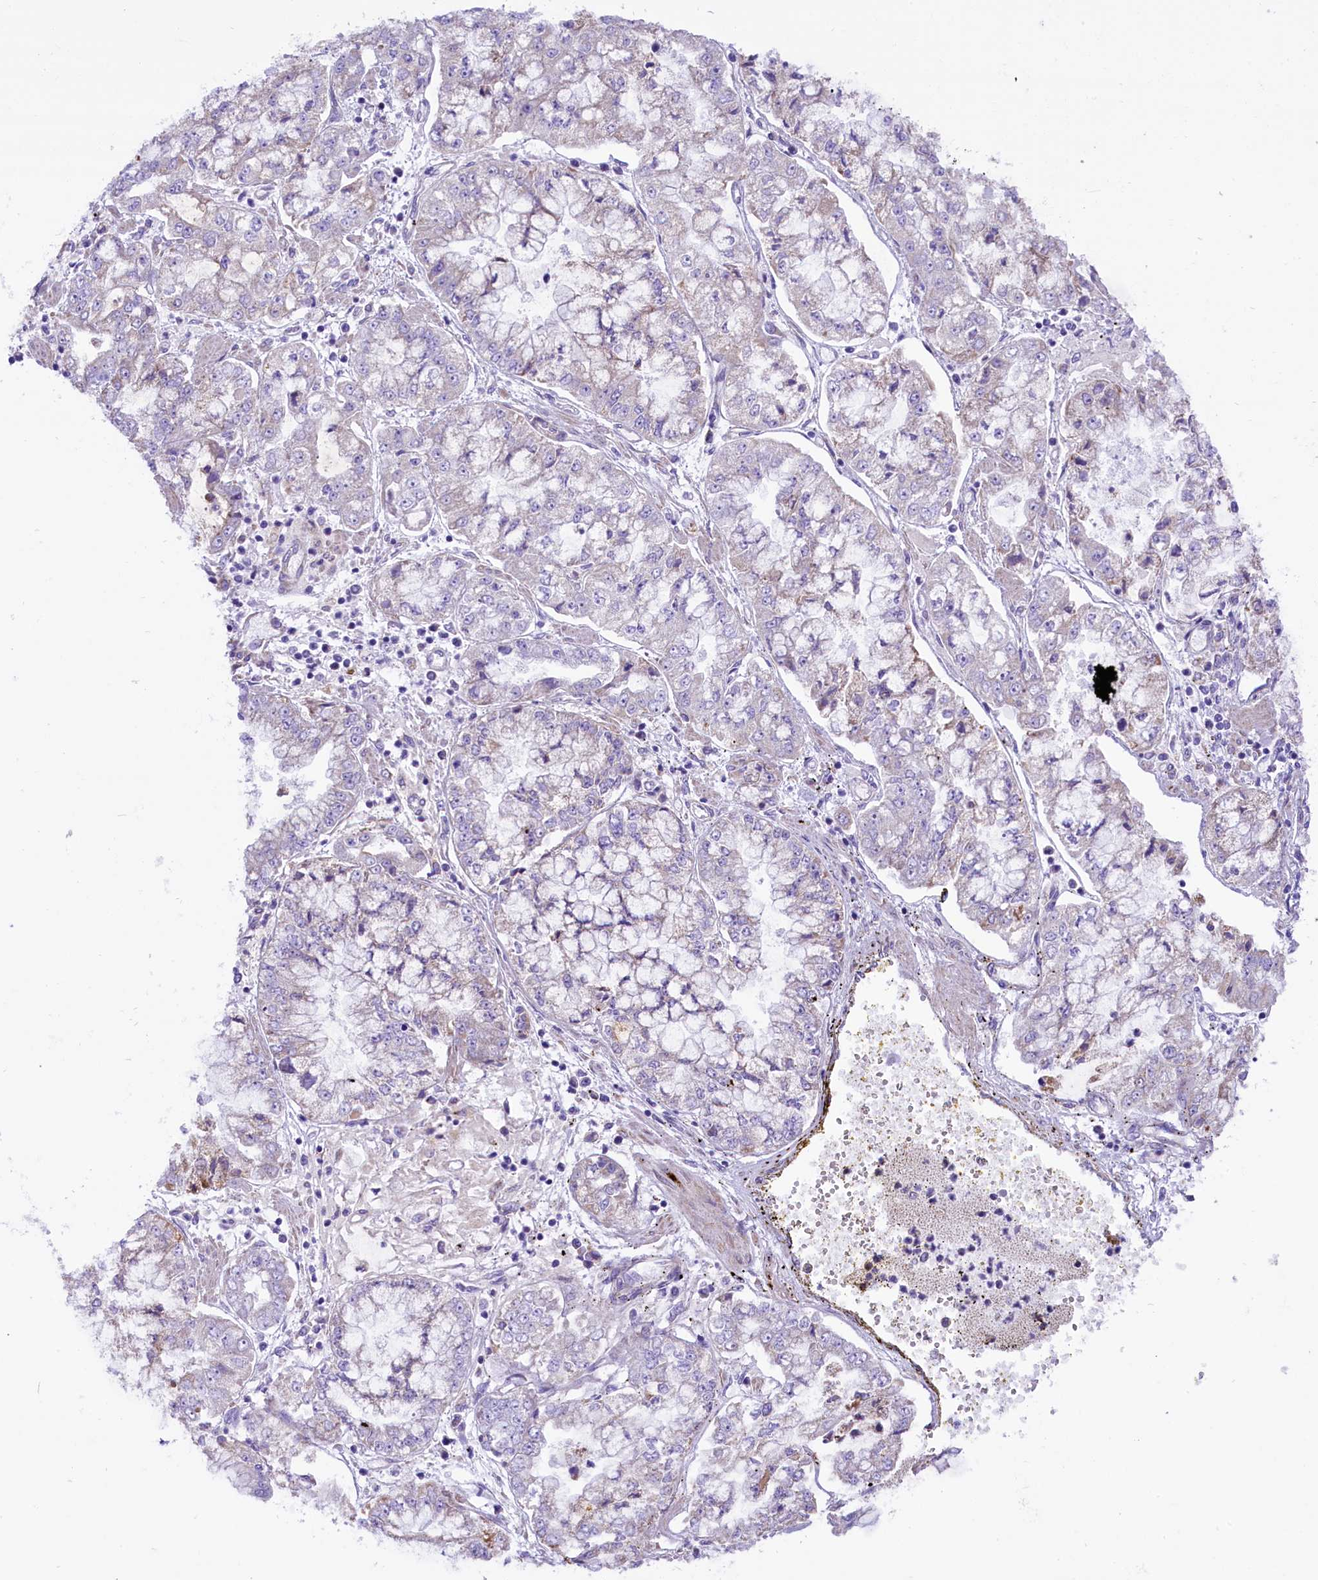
{"staining": {"intensity": "negative", "quantity": "none", "location": "none"}, "tissue": "stomach cancer", "cell_type": "Tumor cells", "image_type": "cancer", "snomed": [{"axis": "morphology", "description": "Adenocarcinoma, NOS"}, {"axis": "topography", "description": "Stomach"}], "caption": "The immunohistochemistry (IHC) photomicrograph has no significant positivity in tumor cells of stomach cancer (adenocarcinoma) tissue.", "gene": "PTPRU", "patient": {"sex": "male", "age": 76}}